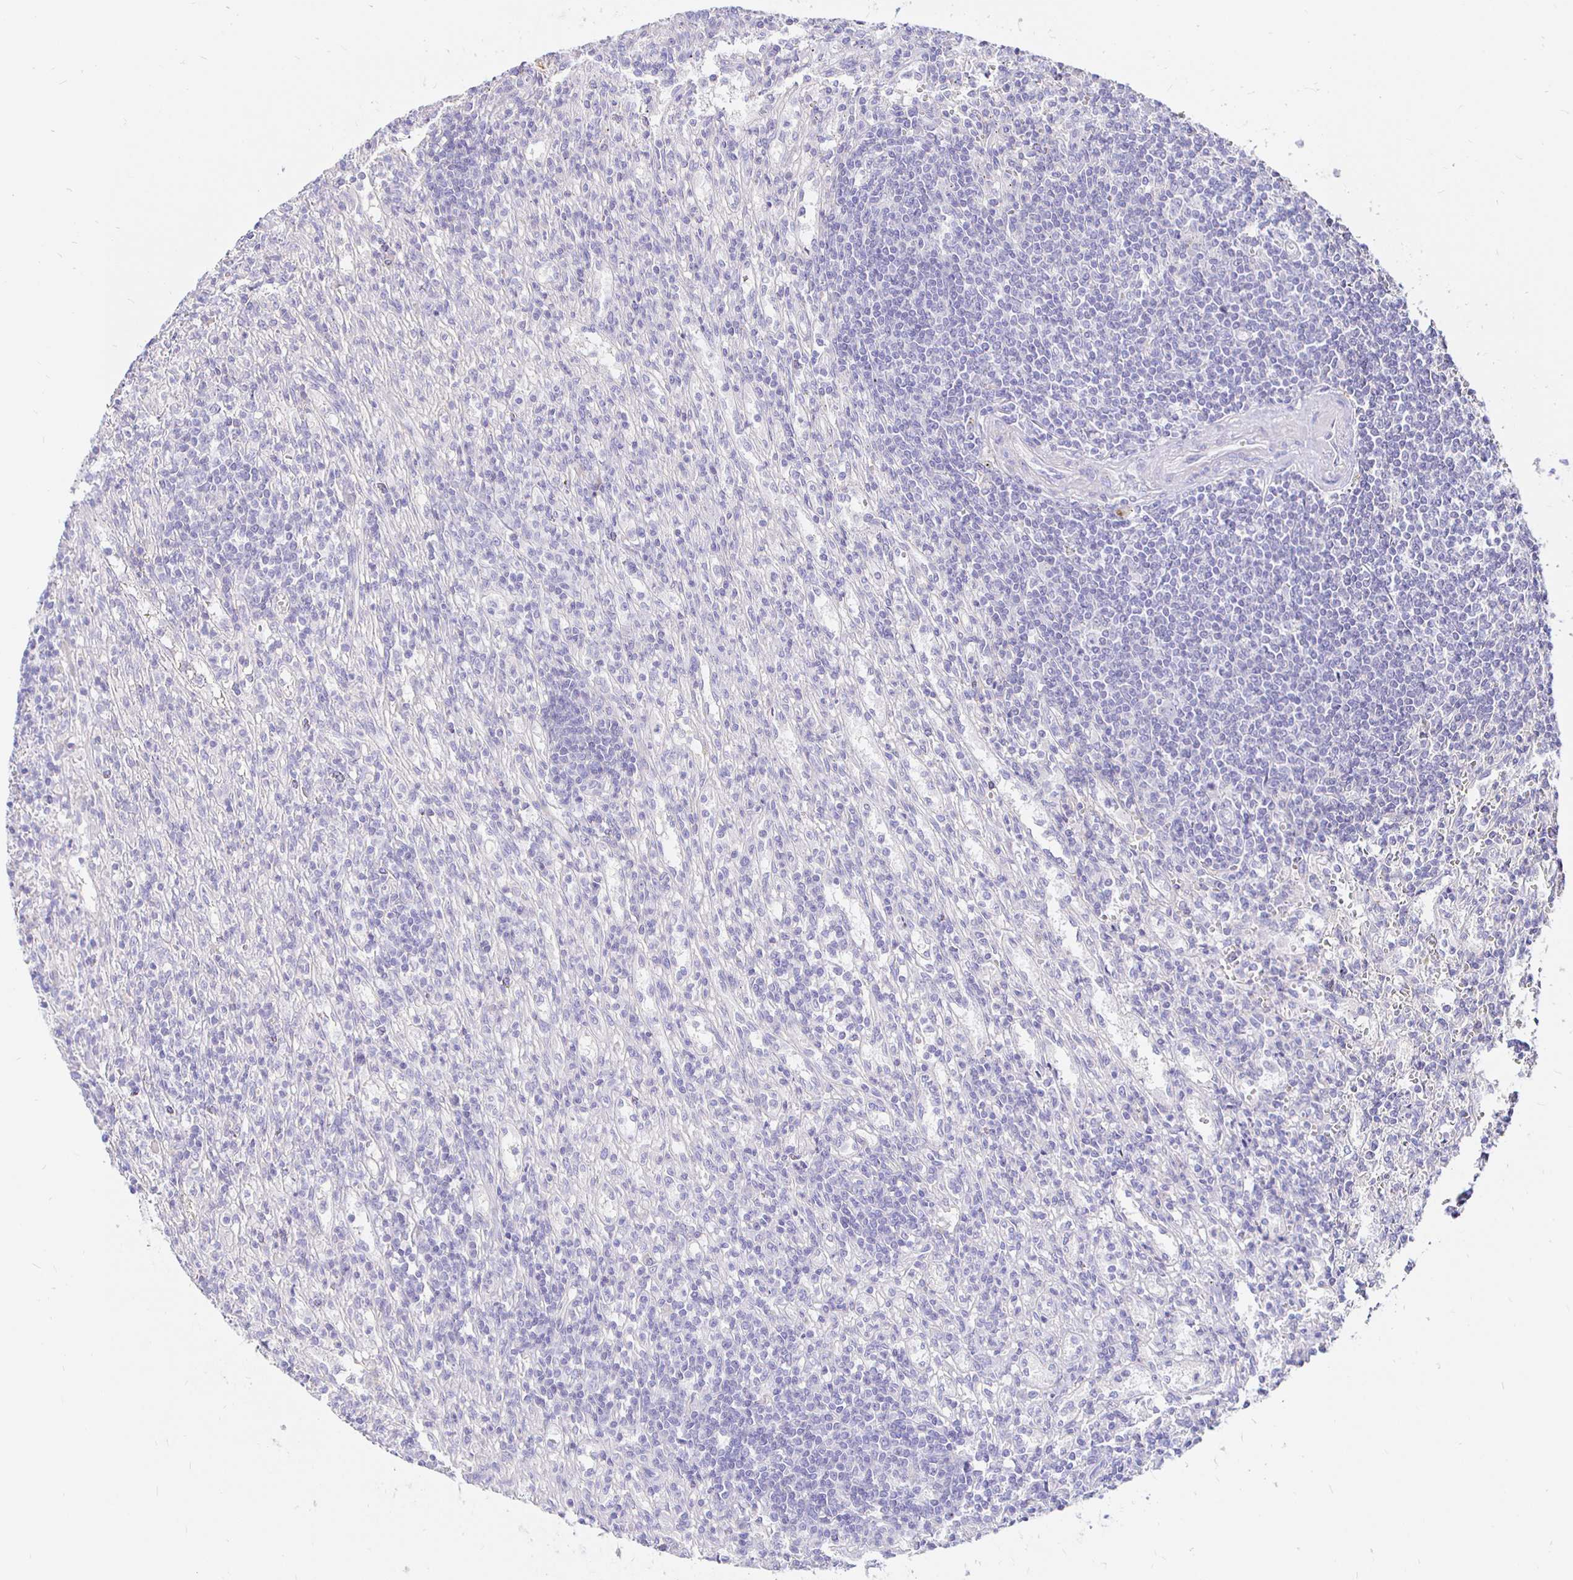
{"staining": {"intensity": "negative", "quantity": "none", "location": "none"}, "tissue": "lymphoma", "cell_type": "Tumor cells", "image_type": "cancer", "snomed": [{"axis": "morphology", "description": "Malignant lymphoma, non-Hodgkin's type, Low grade"}, {"axis": "topography", "description": "Spleen"}], "caption": "A high-resolution photomicrograph shows IHC staining of lymphoma, which reveals no significant staining in tumor cells.", "gene": "NECAB1", "patient": {"sex": "male", "age": 76}}